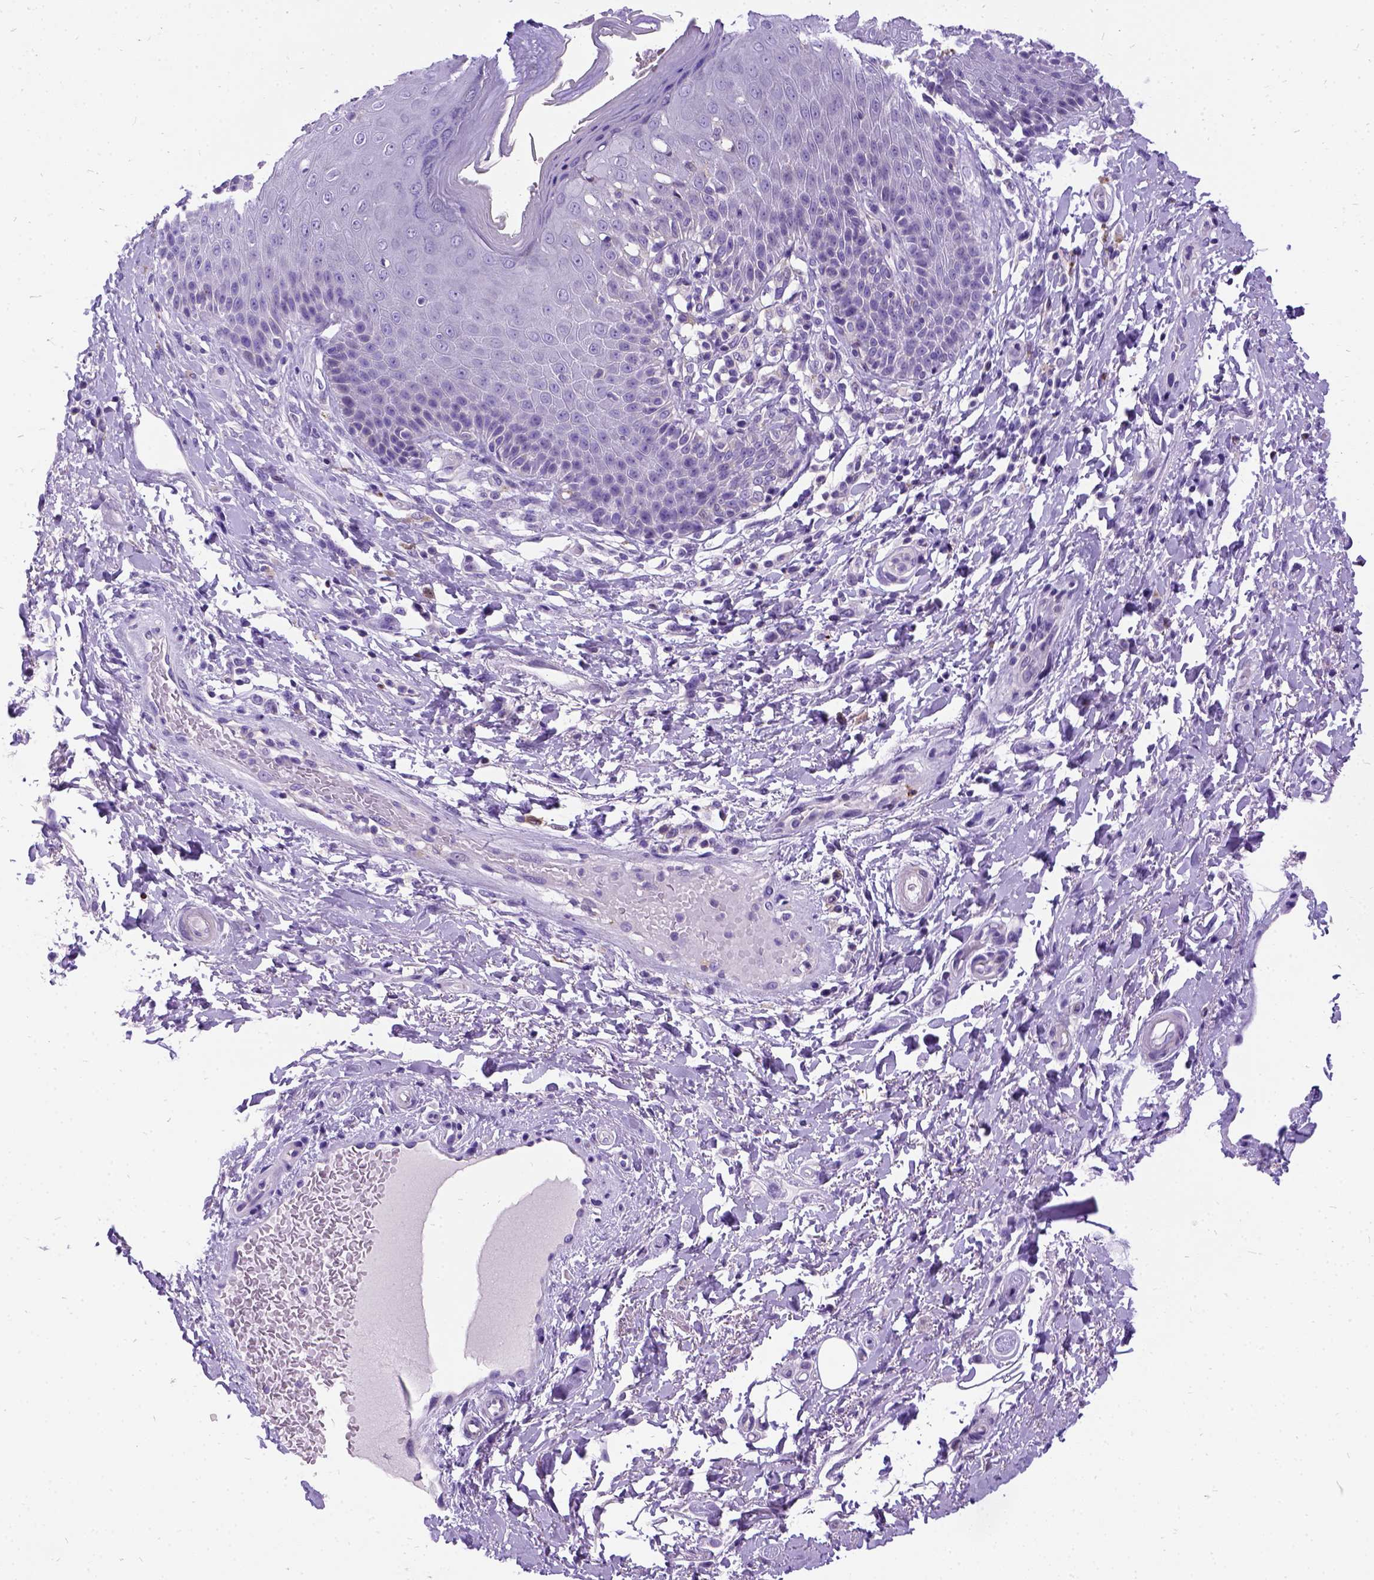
{"staining": {"intensity": "negative", "quantity": "none", "location": "none"}, "tissue": "skin", "cell_type": "Epidermal cells", "image_type": "normal", "snomed": [{"axis": "morphology", "description": "Normal tissue, NOS"}, {"axis": "topography", "description": "Anal"}, {"axis": "topography", "description": "Peripheral nerve tissue"}], "caption": "DAB immunohistochemical staining of benign skin reveals no significant staining in epidermal cells. The staining is performed using DAB (3,3'-diaminobenzidine) brown chromogen with nuclei counter-stained in using hematoxylin.", "gene": "ENSG00000254979", "patient": {"sex": "male", "age": 51}}